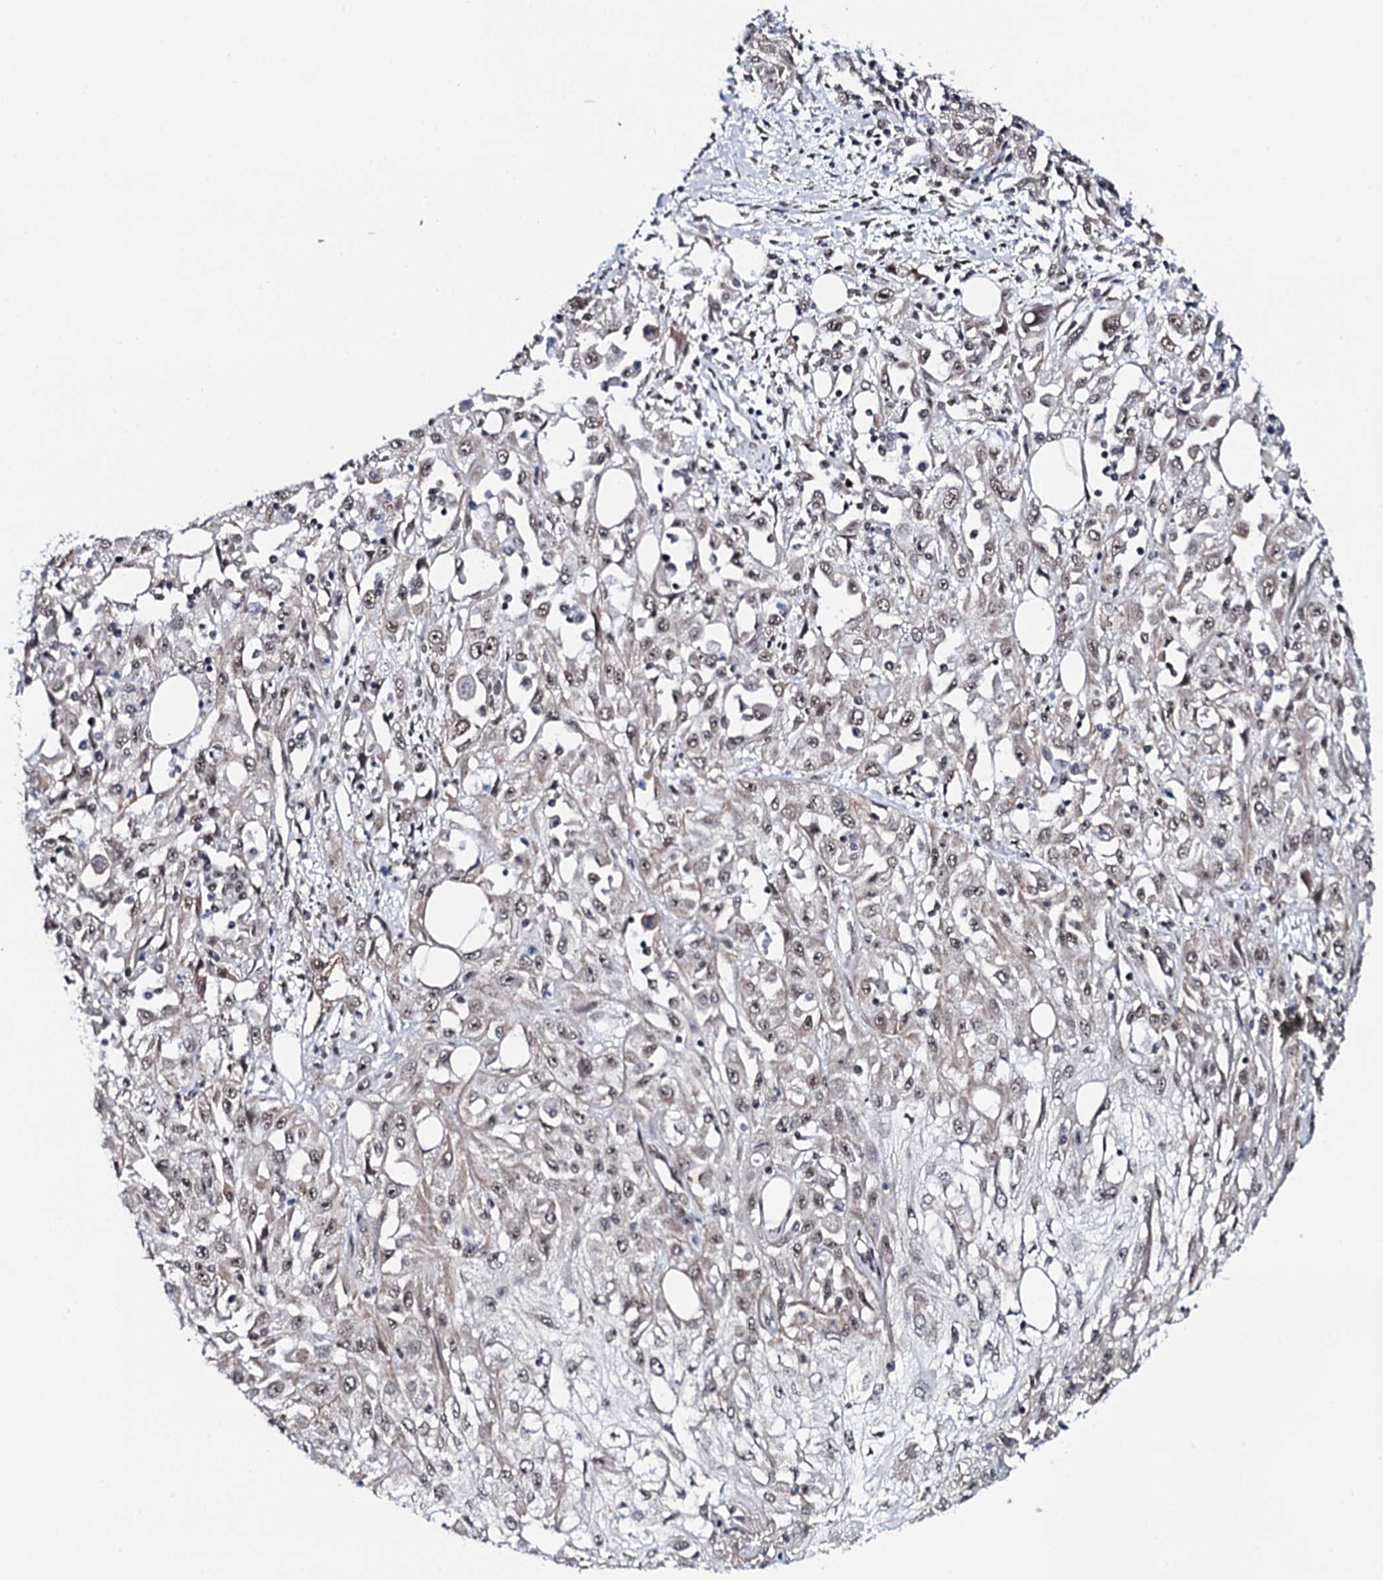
{"staining": {"intensity": "weak", "quantity": ">75%", "location": "nuclear"}, "tissue": "skin cancer", "cell_type": "Tumor cells", "image_type": "cancer", "snomed": [{"axis": "morphology", "description": "Squamous cell carcinoma, NOS"}, {"axis": "morphology", "description": "Squamous cell carcinoma, metastatic, NOS"}, {"axis": "topography", "description": "Skin"}, {"axis": "topography", "description": "Lymph node"}], "caption": "Tumor cells display weak nuclear expression in approximately >75% of cells in squamous cell carcinoma (skin). Nuclei are stained in blue.", "gene": "CWC15", "patient": {"sex": "male", "age": 75}}